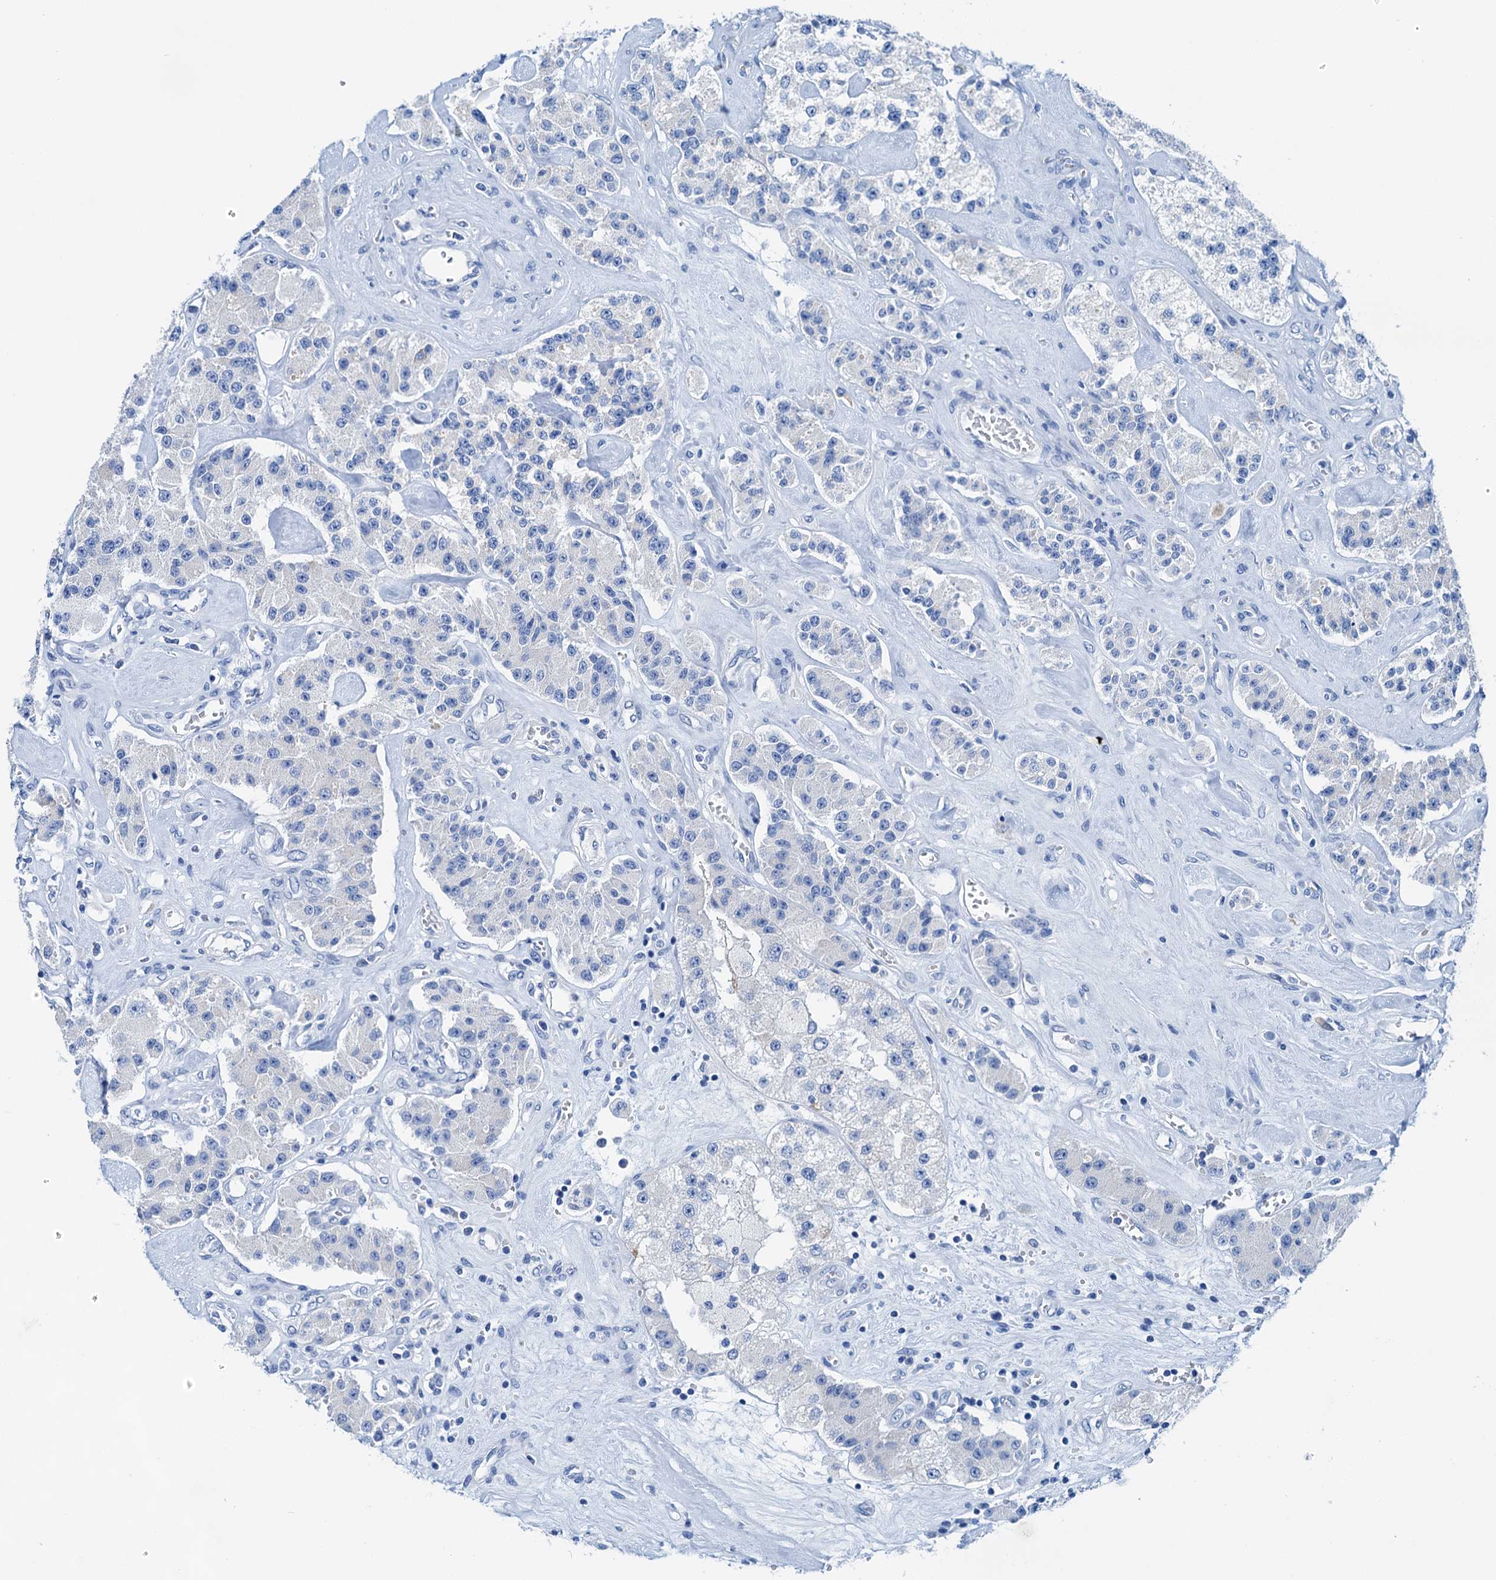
{"staining": {"intensity": "negative", "quantity": "none", "location": "none"}, "tissue": "carcinoid", "cell_type": "Tumor cells", "image_type": "cancer", "snomed": [{"axis": "morphology", "description": "Carcinoid, malignant, NOS"}, {"axis": "topography", "description": "Pancreas"}], "caption": "High power microscopy histopathology image of an IHC histopathology image of carcinoid, revealing no significant staining in tumor cells.", "gene": "KNDC1", "patient": {"sex": "male", "age": 41}}